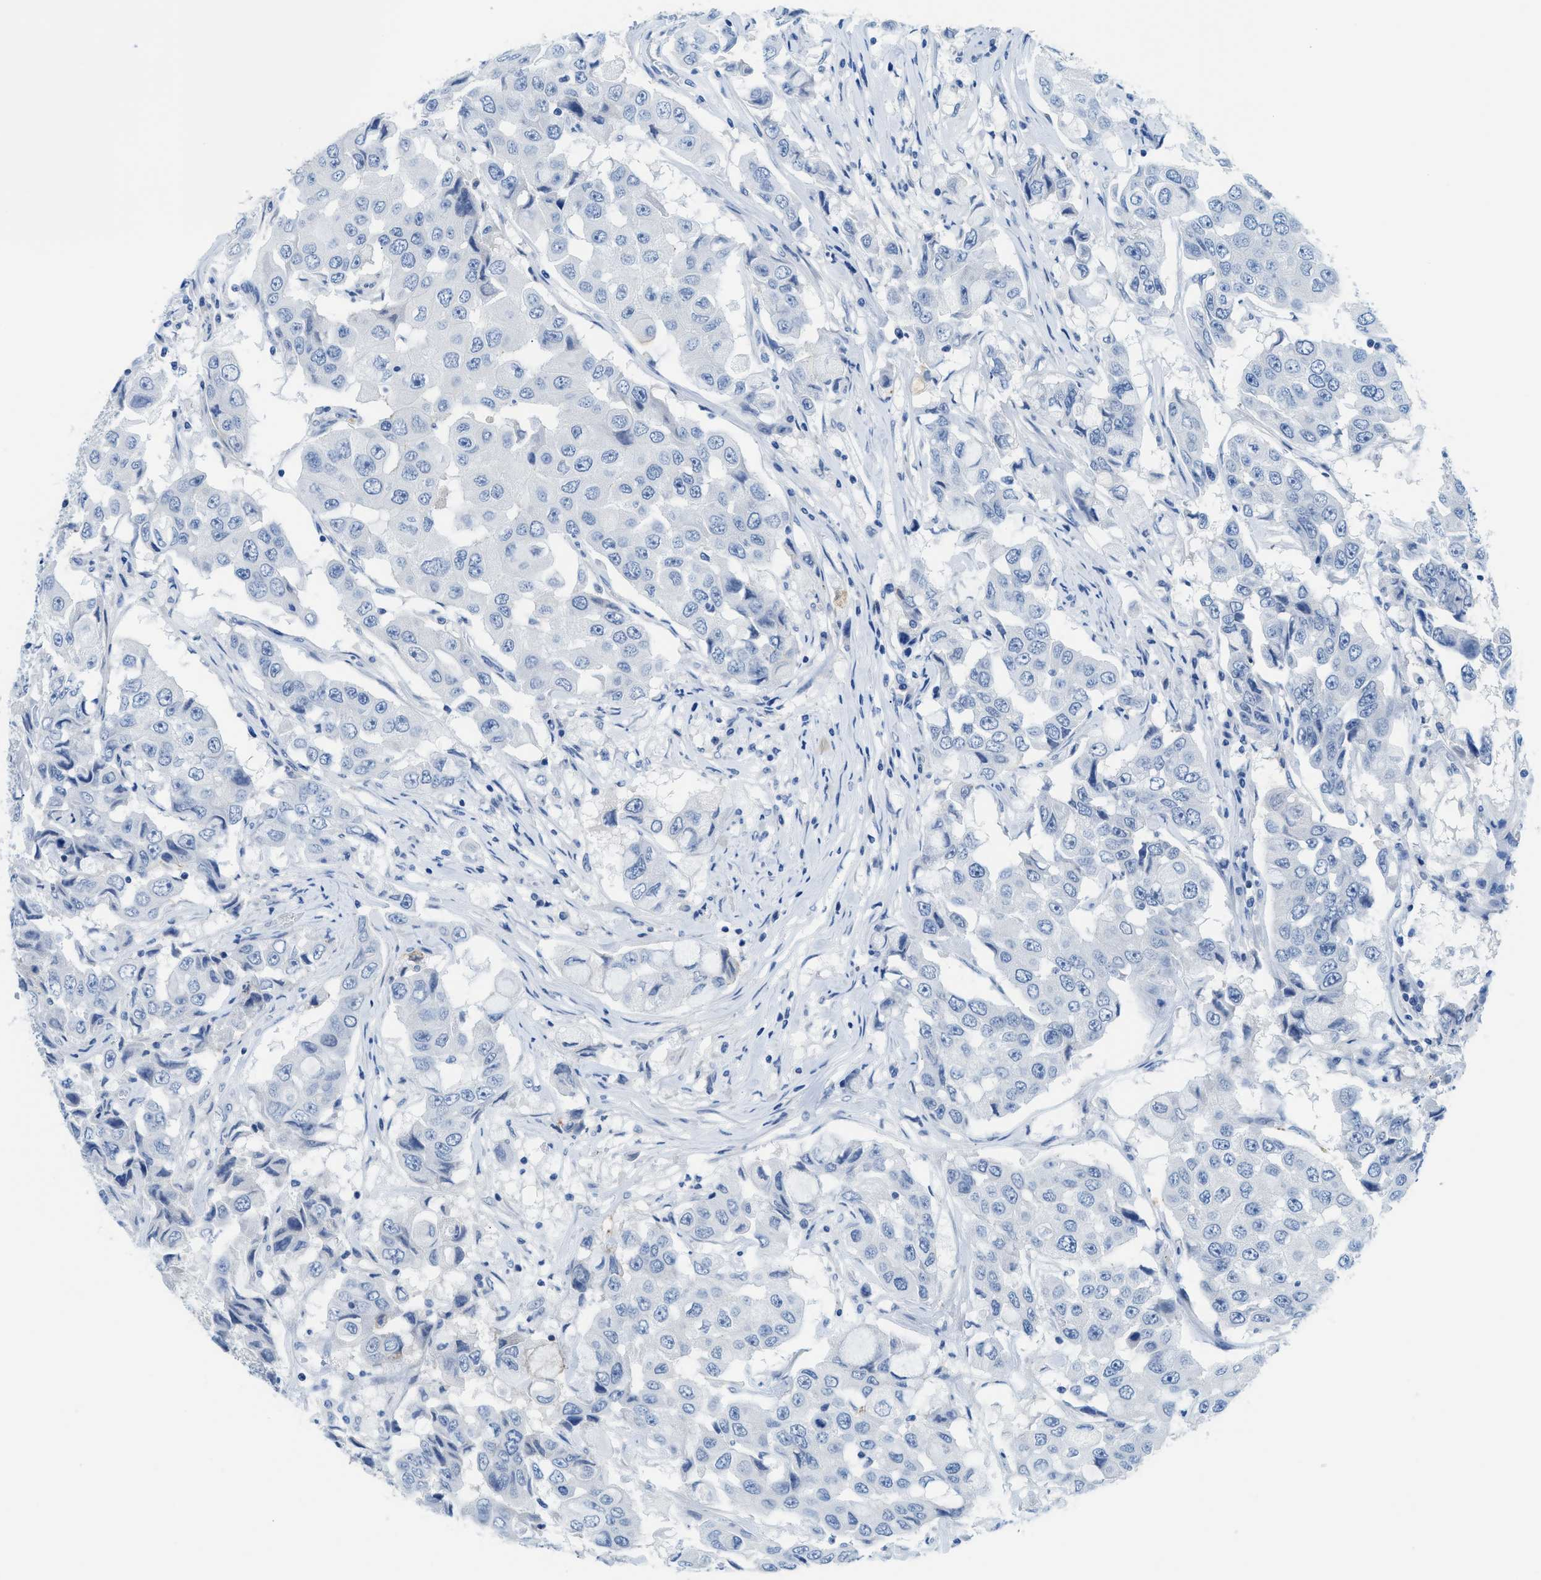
{"staining": {"intensity": "negative", "quantity": "none", "location": "none"}, "tissue": "breast cancer", "cell_type": "Tumor cells", "image_type": "cancer", "snomed": [{"axis": "morphology", "description": "Duct carcinoma"}, {"axis": "topography", "description": "Breast"}], "caption": "Tumor cells show no significant positivity in breast cancer (invasive ductal carcinoma).", "gene": "MBL2", "patient": {"sex": "female", "age": 27}}